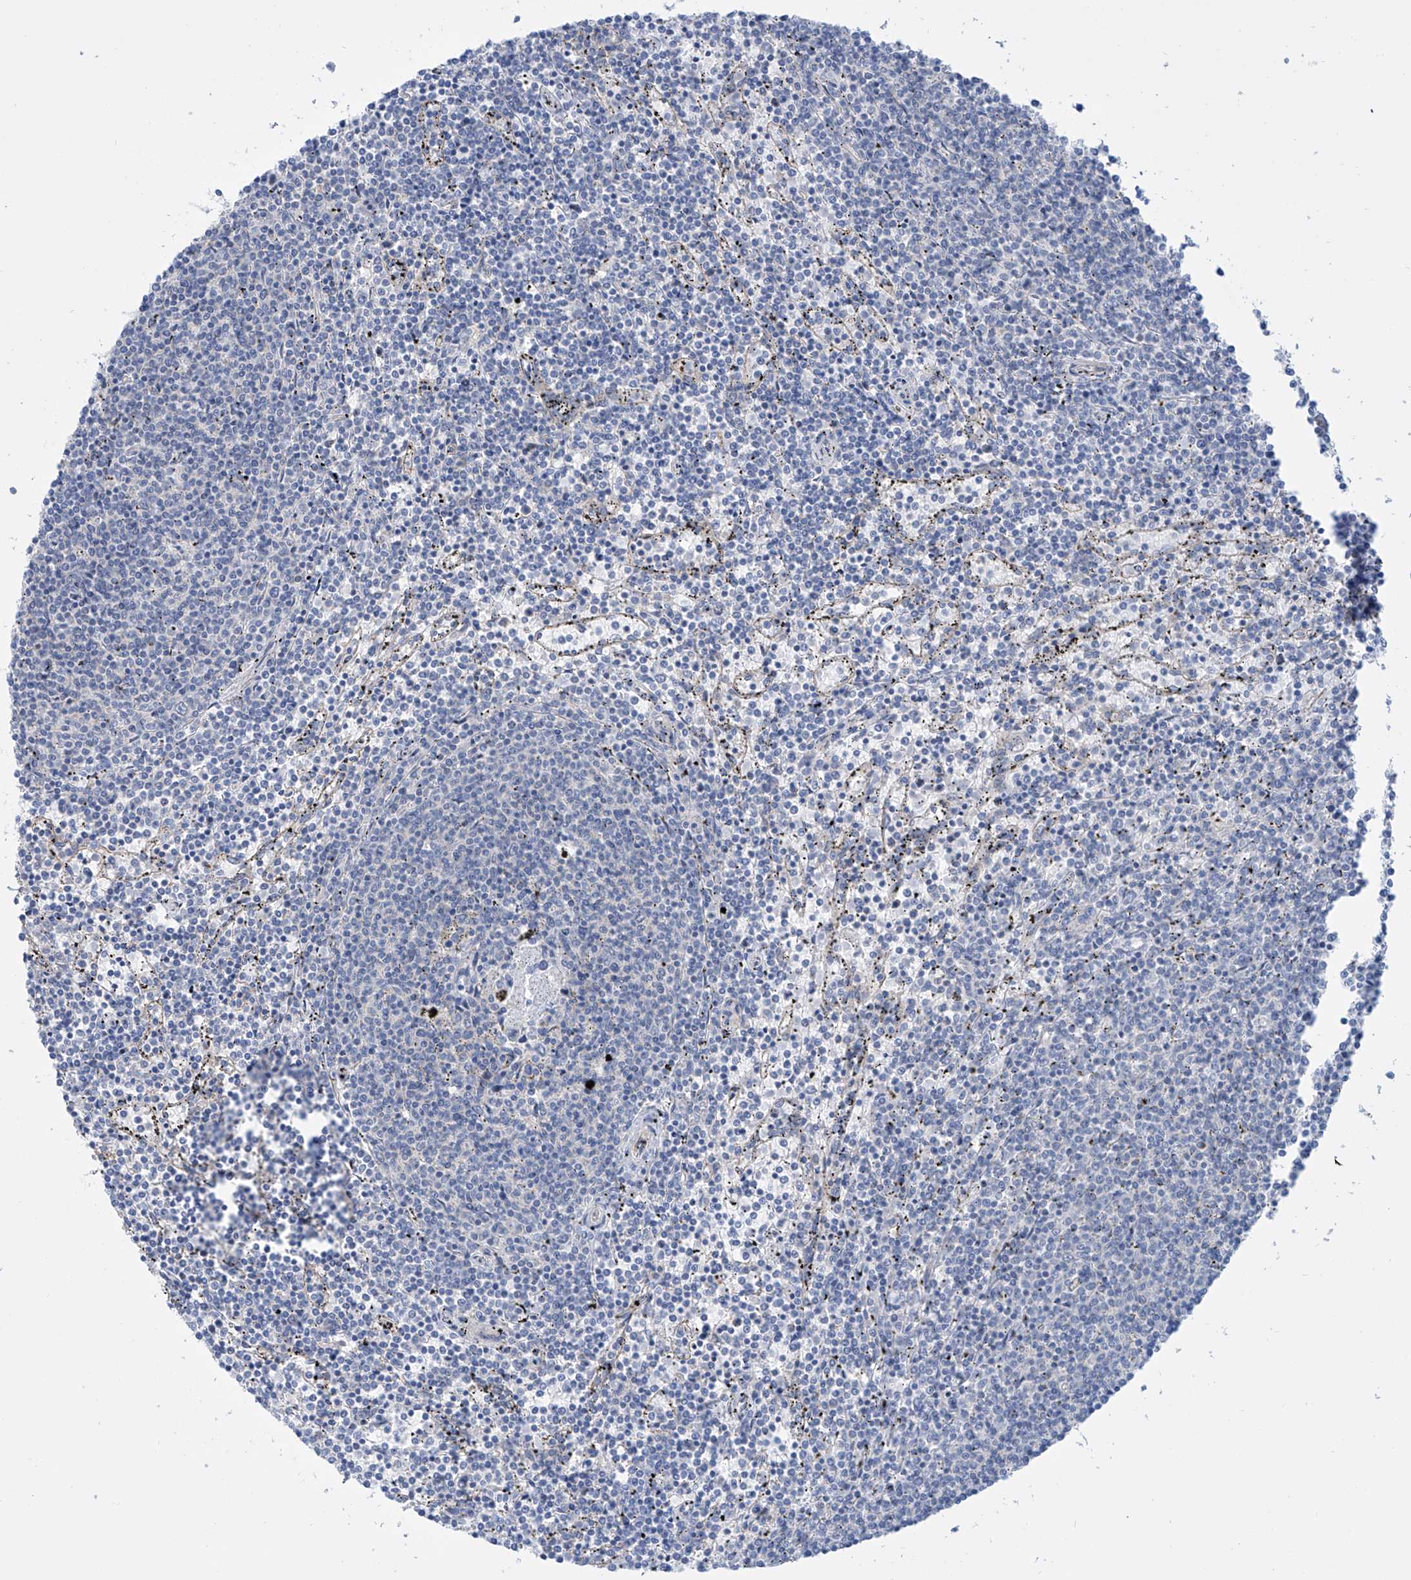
{"staining": {"intensity": "negative", "quantity": "none", "location": "none"}, "tissue": "lymphoma", "cell_type": "Tumor cells", "image_type": "cancer", "snomed": [{"axis": "morphology", "description": "Malignant lymphoma, non-Hodgkin's type, Low grade"}, {"axis": "topography", "description": "Spleen"}], "caption": "Protein analysis of lymphoma reveals no significant staining in tumor cells.", "gene": "TMEM209", "patient": {"sex": "female", "age": 50}}